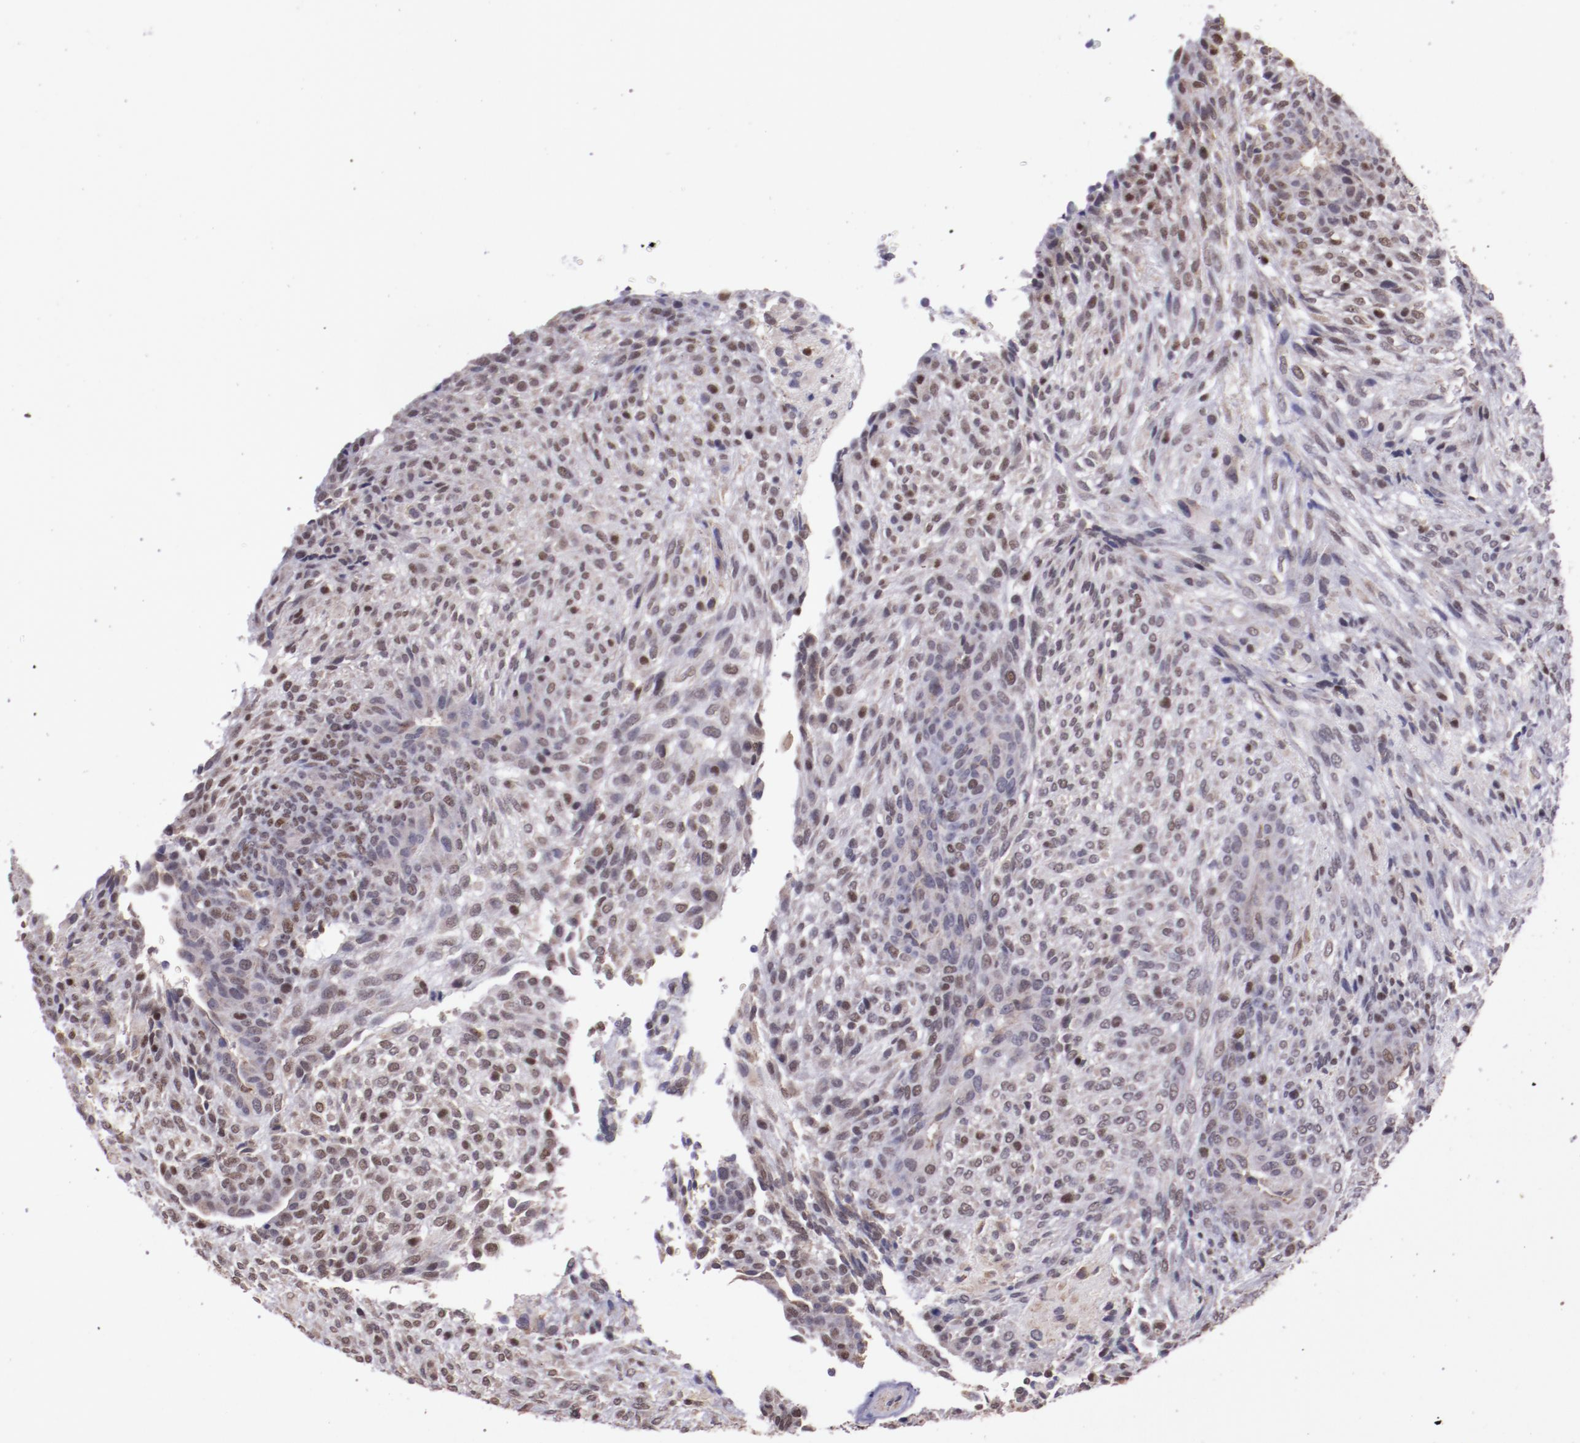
{"staining": {"intensity": "weak", "quantity": "25%-75%", "location": "nuclear"}, "tissue": "glioma", "cell_type": "Tumor cells", "image_type": "cancer", "snomed": [{"axis": "morphology", "description": "Glioma, malignant, High grade"}, {"axis": "topography", "description": "Cerebral cortex"}], "caption": "Malignant glioma (high-grade) stained with DAB (3,3'-diaminobenzidine) immunohistochemistry shows low levels of weak nuclear staining in approximately 25%-75% of tumor cells.", "gene": "ELF1", "patient": {"sex": "female", "age": 55}}